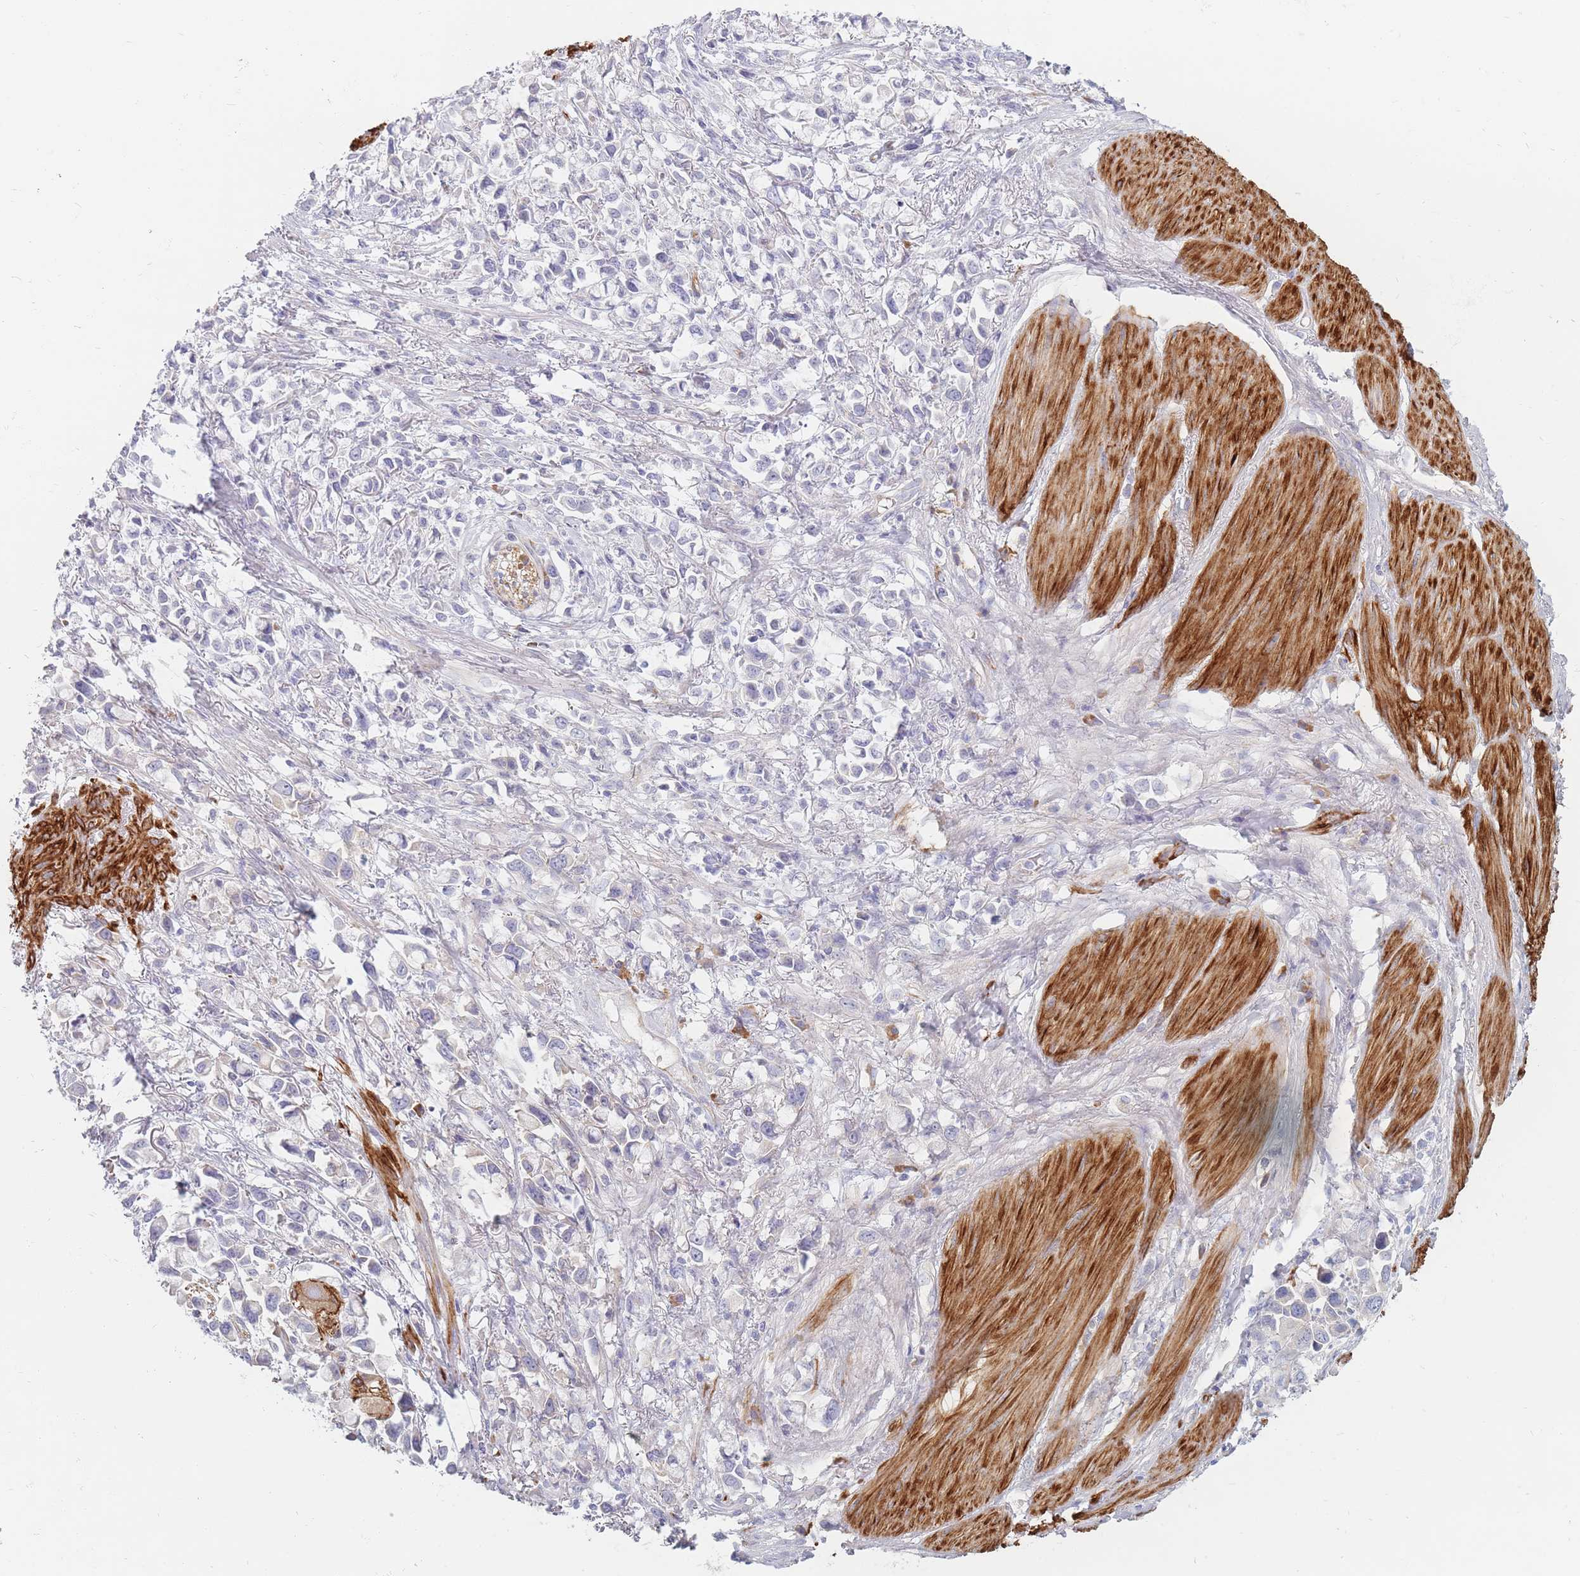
{"staining": {"intensity": "negative", "quantity": "none", "location": "none"}, "tissue": "stomach cancer", "cell_type": "Tumor cells", "image_type": "cancer", "snomed": [{"axis": "morphology", "description": "Adenocarcinoma, NOS"}, {"axis": "topography", "description": "Stomach"}], "caption": "Image shows no significant protein positivity in tumor cells of adenocarcinoma (stomach).", "gene": "ERBIN", "patient": {"sex": "female", "age": 81}}